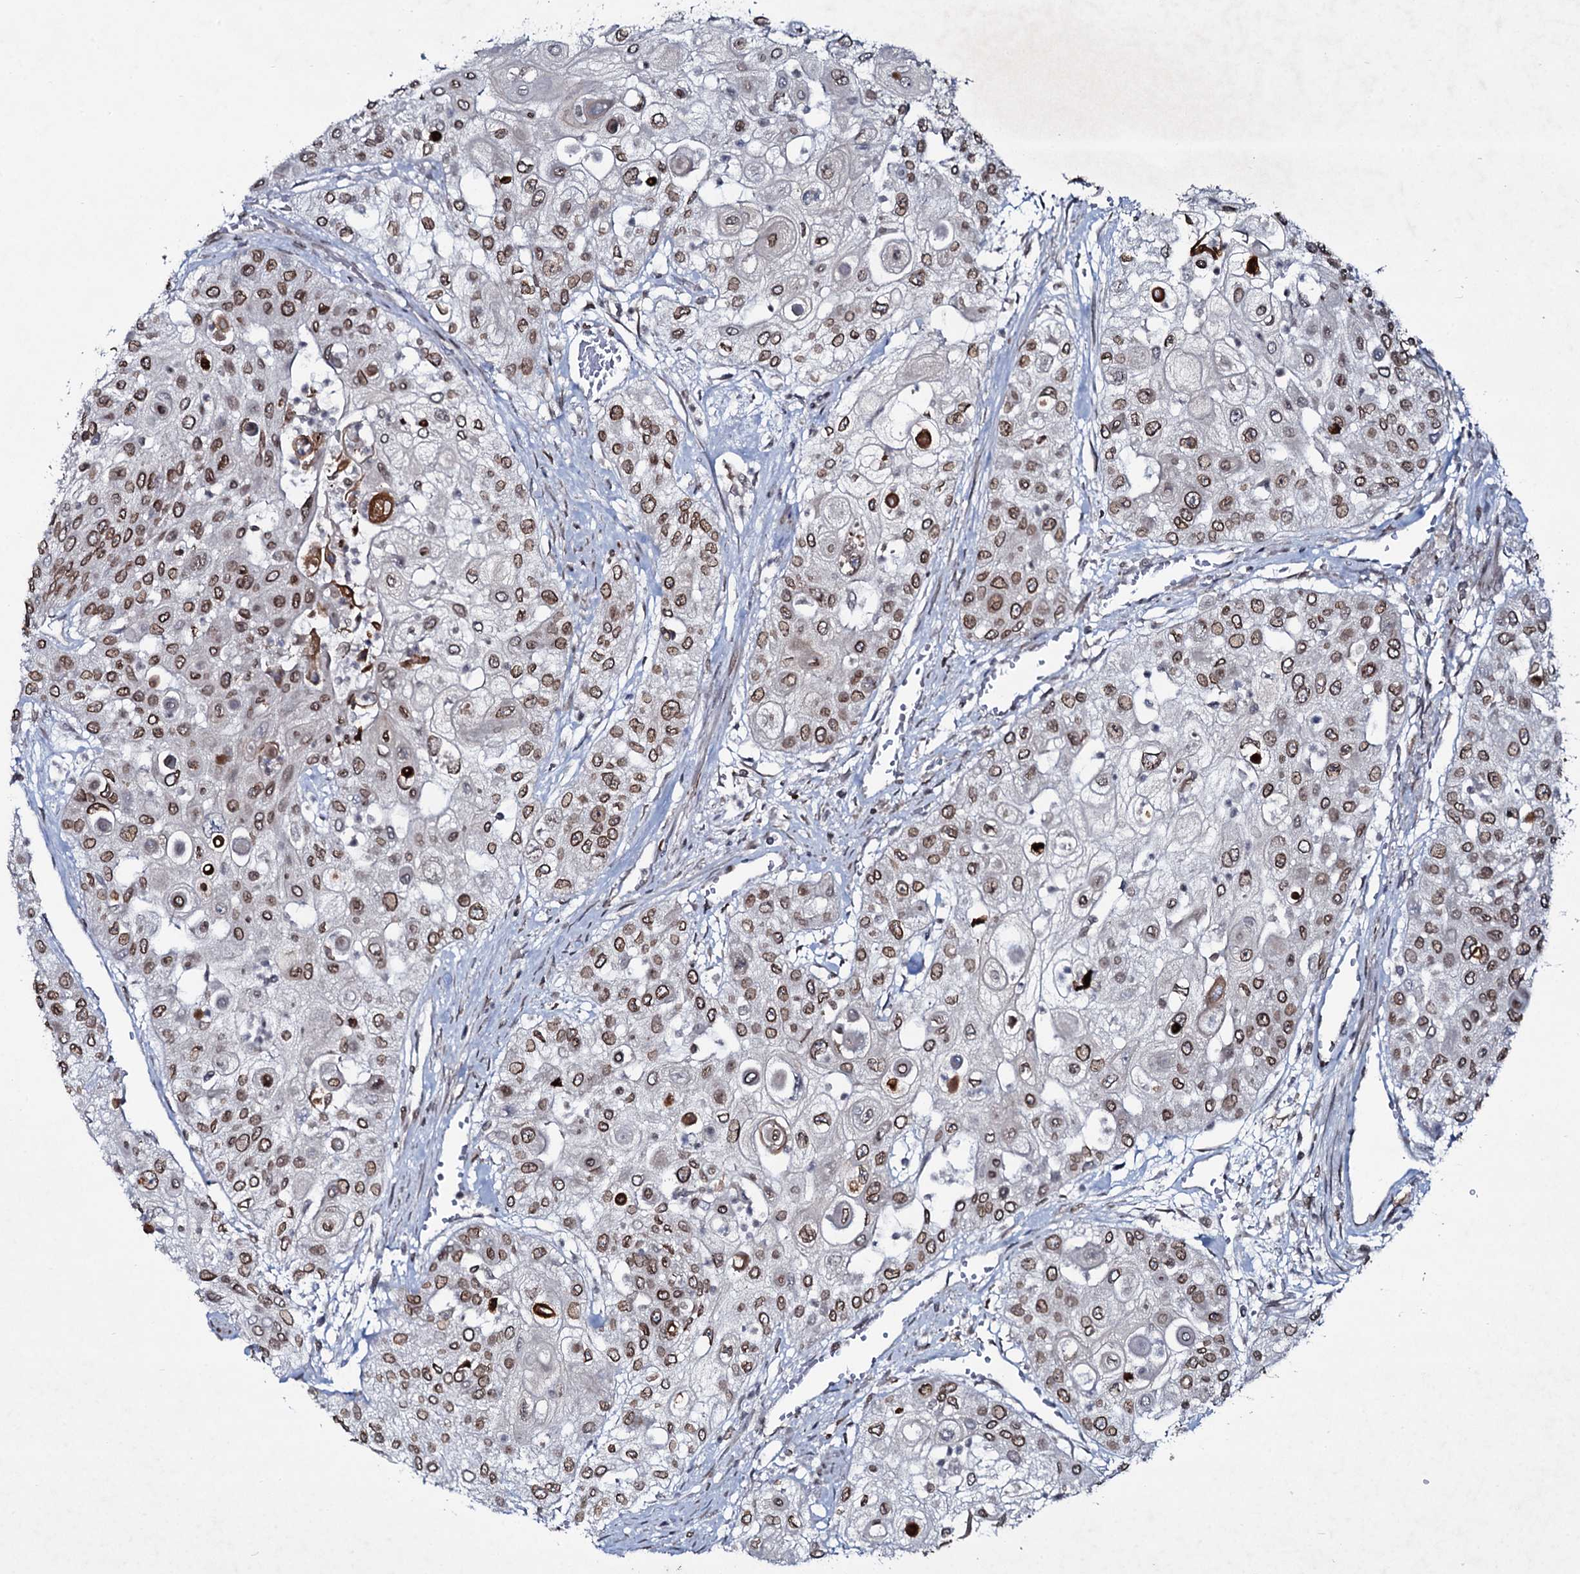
{"staining": {"intensity": "strong", "quantity": ">75%", "location": "cytoplasmic/membranous,nuclear"}, "tissue": "urothelial cancer", "cell_type": "Tumor cells", "image_type": "cancer", "snomed": [{"axis": "morphology", "description": "Urothelial carcinoma, High grade"}, {"axis": "topography", "description": "Urinary bladder"}], "caption": "Approximately >75% of tumor cells in human high-grade urothelial carcinoma demonstrate strong cytoplasmic/membranous and nuclear protein positivity as visualized by brown immunohistochemical staining.", "gene": "RNF6", "patient": {"sex": "female", "age": 79}}